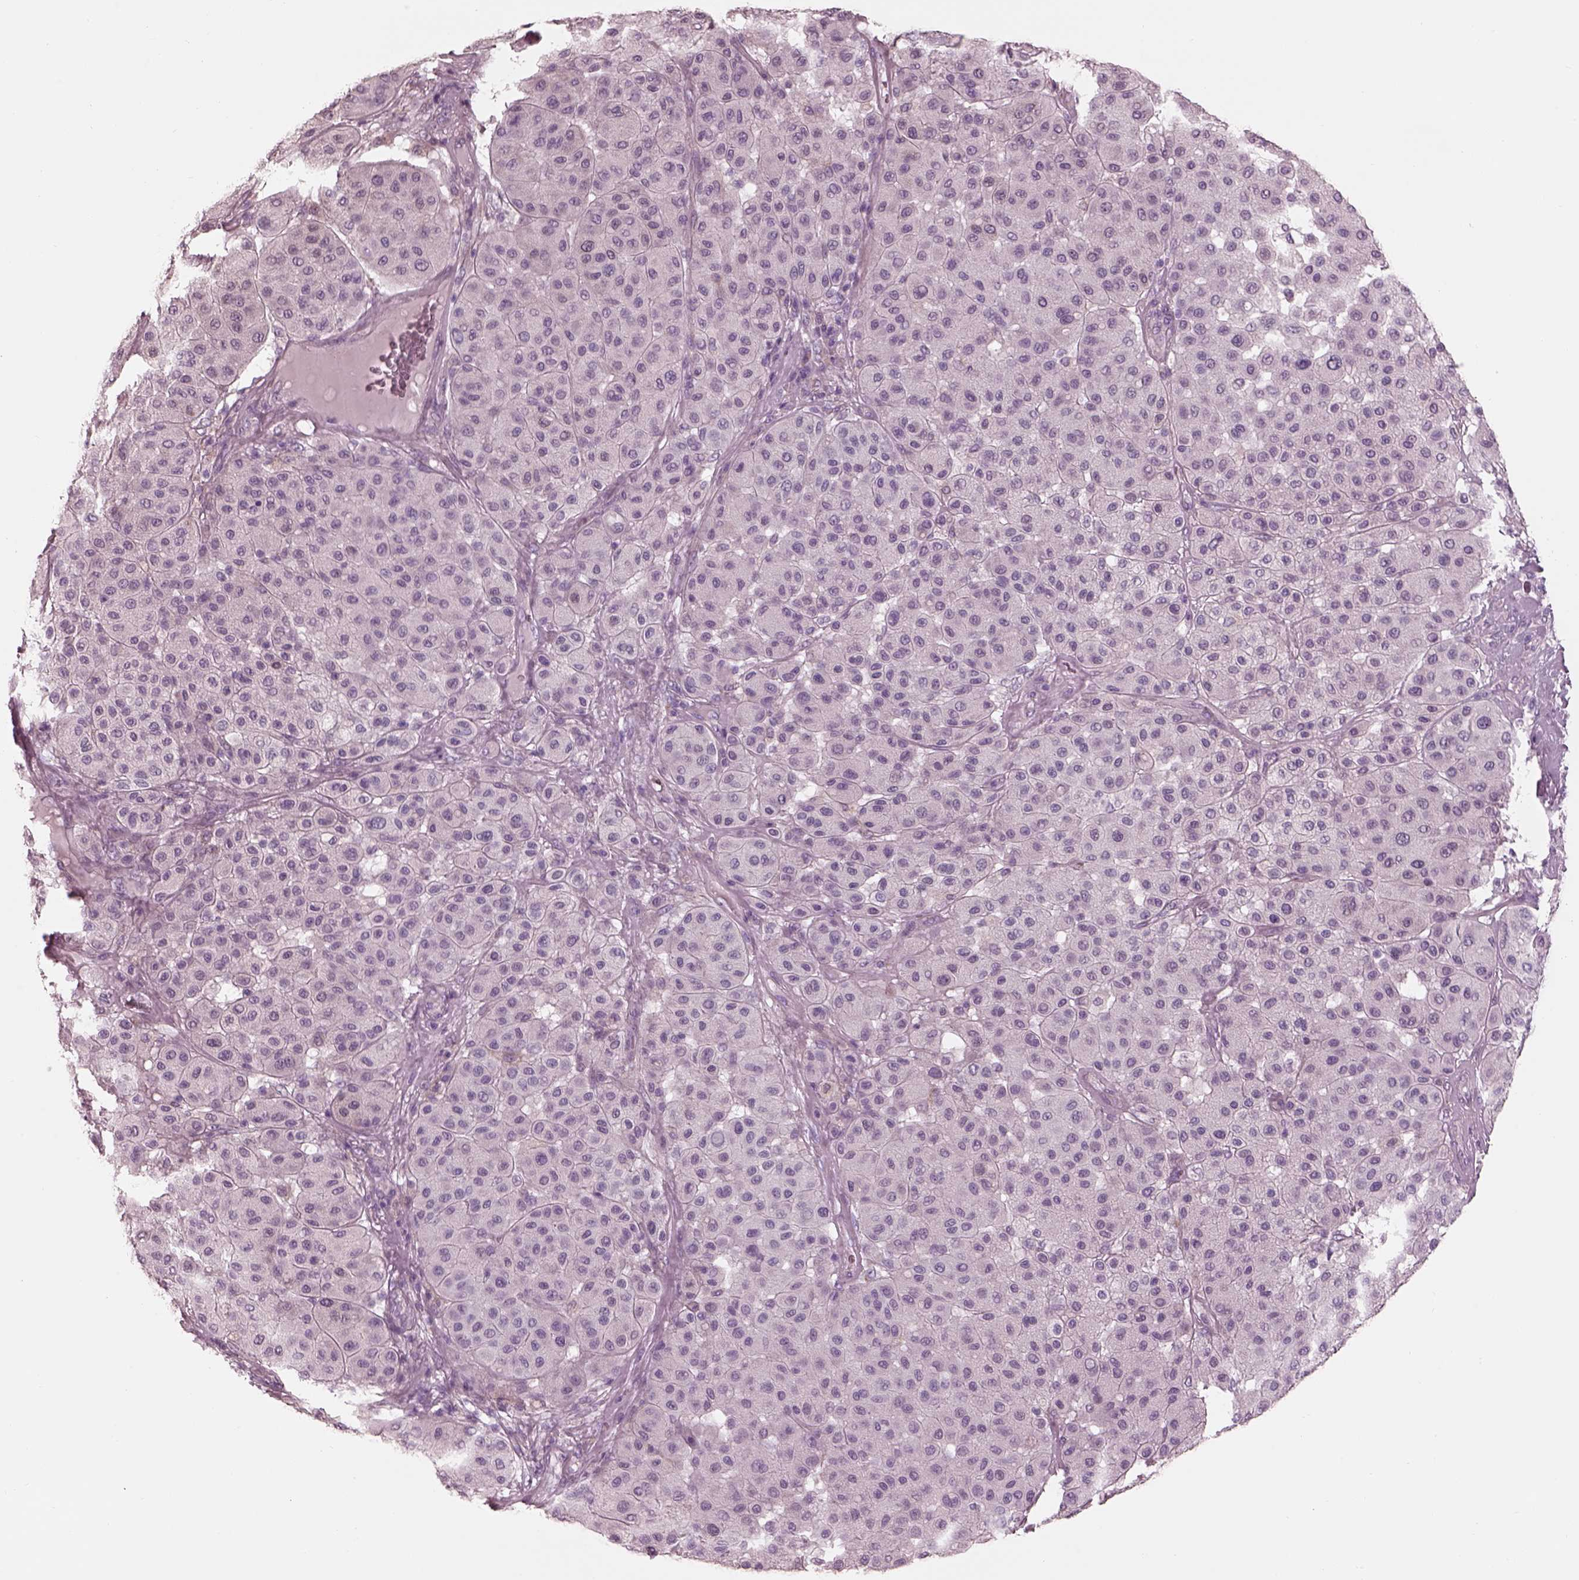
{"staining": {"intensity": "negative", "quantity": "none", "location": "none"}, "tissue": "melanoma", "cell_type": "Tumor cells", "image_type": "cancer", "snomed": [{"axis": "morphology", "description": "Malignant melanoma, Metastatic site"}, {"axis": "topography", "description": "Smooth muscle"}], "caption": "Melanoma was stained to show a protein in brown. There is no significant positivity in tumor cells. (DAB (3,3'-diaminobenzidine) immunohistochemistry with hematoxylin counter stain).", "gene": "CADM2", "patient": {"sex": "male", "age": 41}}